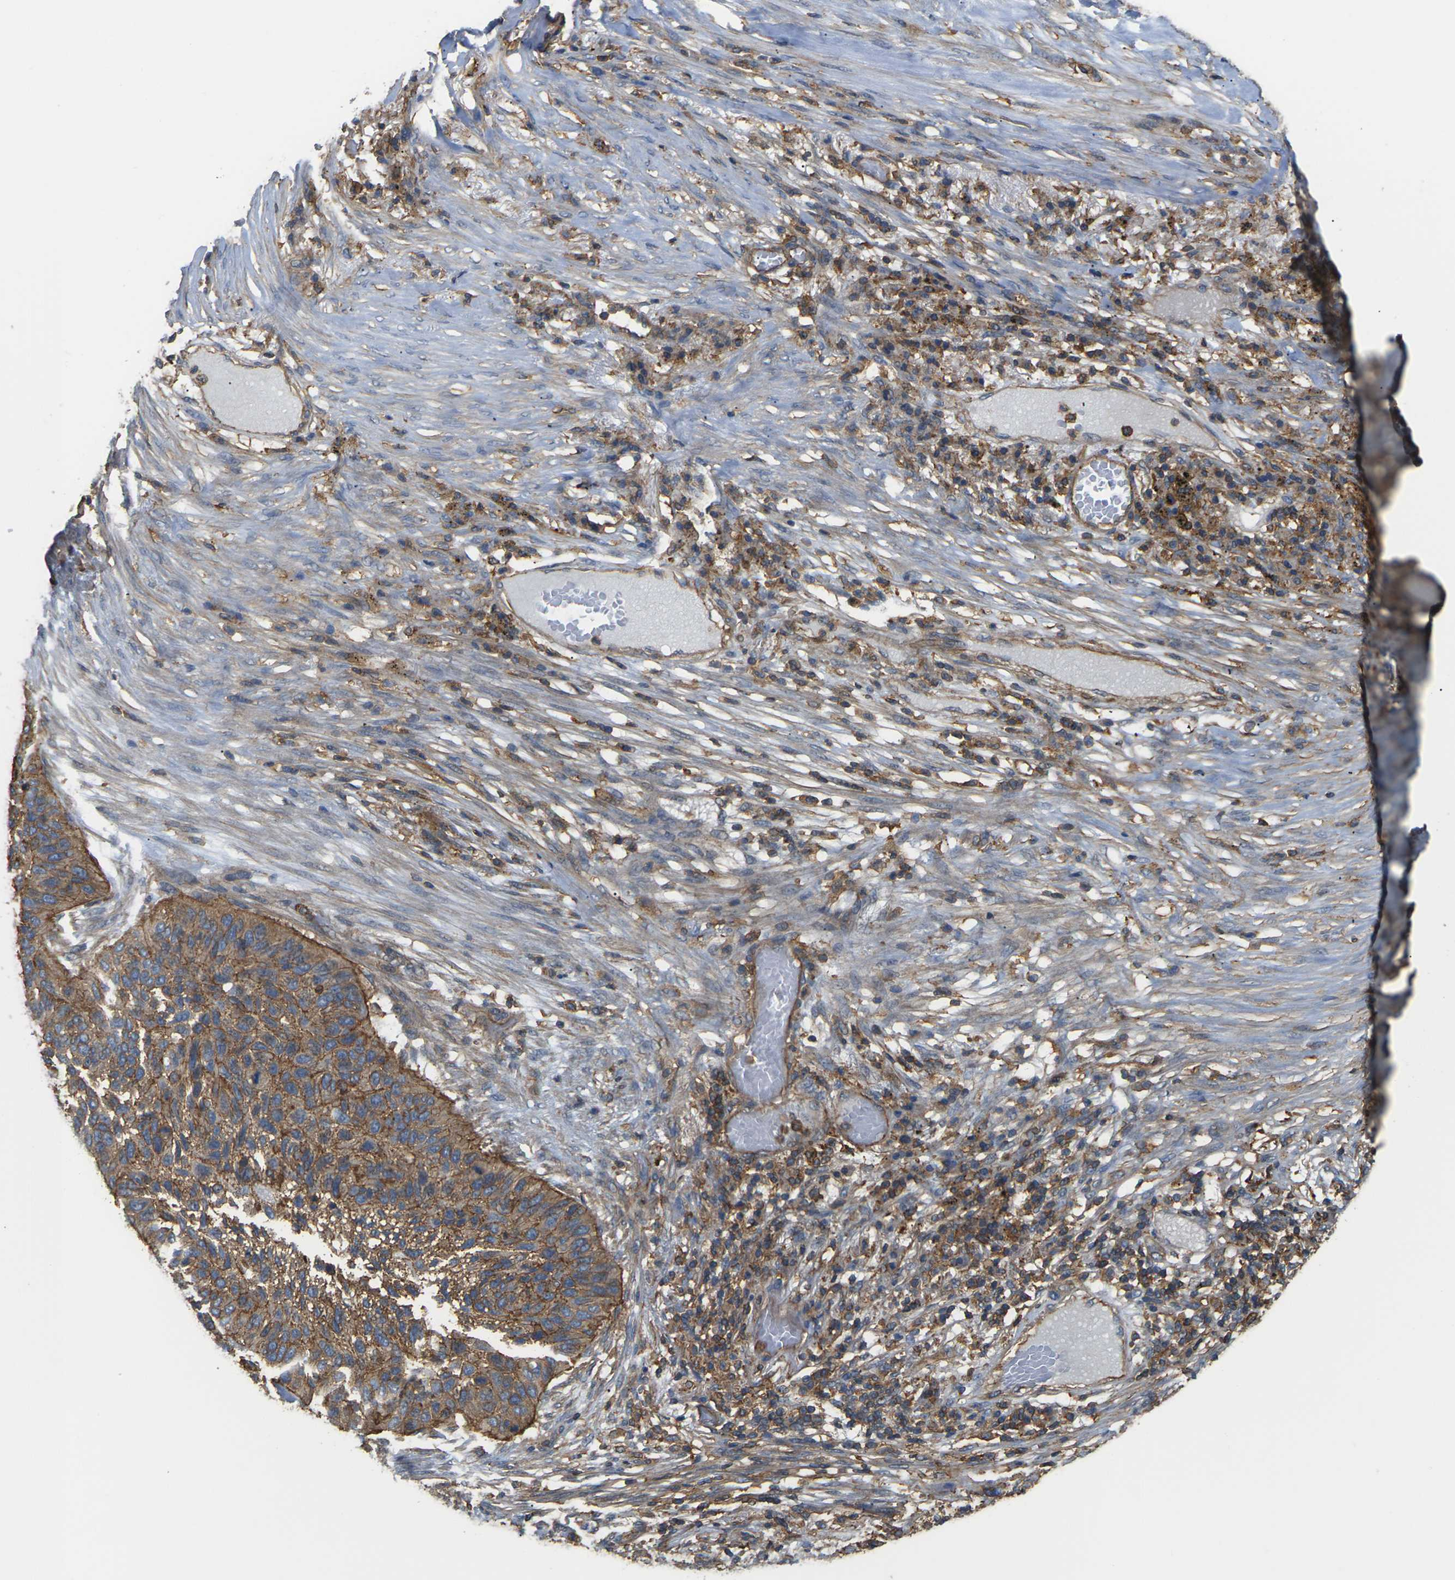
{"staining": {"intensity": "moderate", "quantity": ">75%", "location": "cytoplasmic/membranous"}, "tissue": "lung cancer", "cell_type": "Tumor cells", "image_type": "cancer", "snomed": [{"axis": "morphology", "description": "Squamous cell carcinoma, NOS"}, {"axis": "topography", "description": "Lung"}], "caption": "An image of human lung cancer stained for a protein reveals moderate cytoplasmic/membranous brown staining in tumor cells.", "gene": "IQGAP1", "patient": {"sex": "male", "age": 57}}